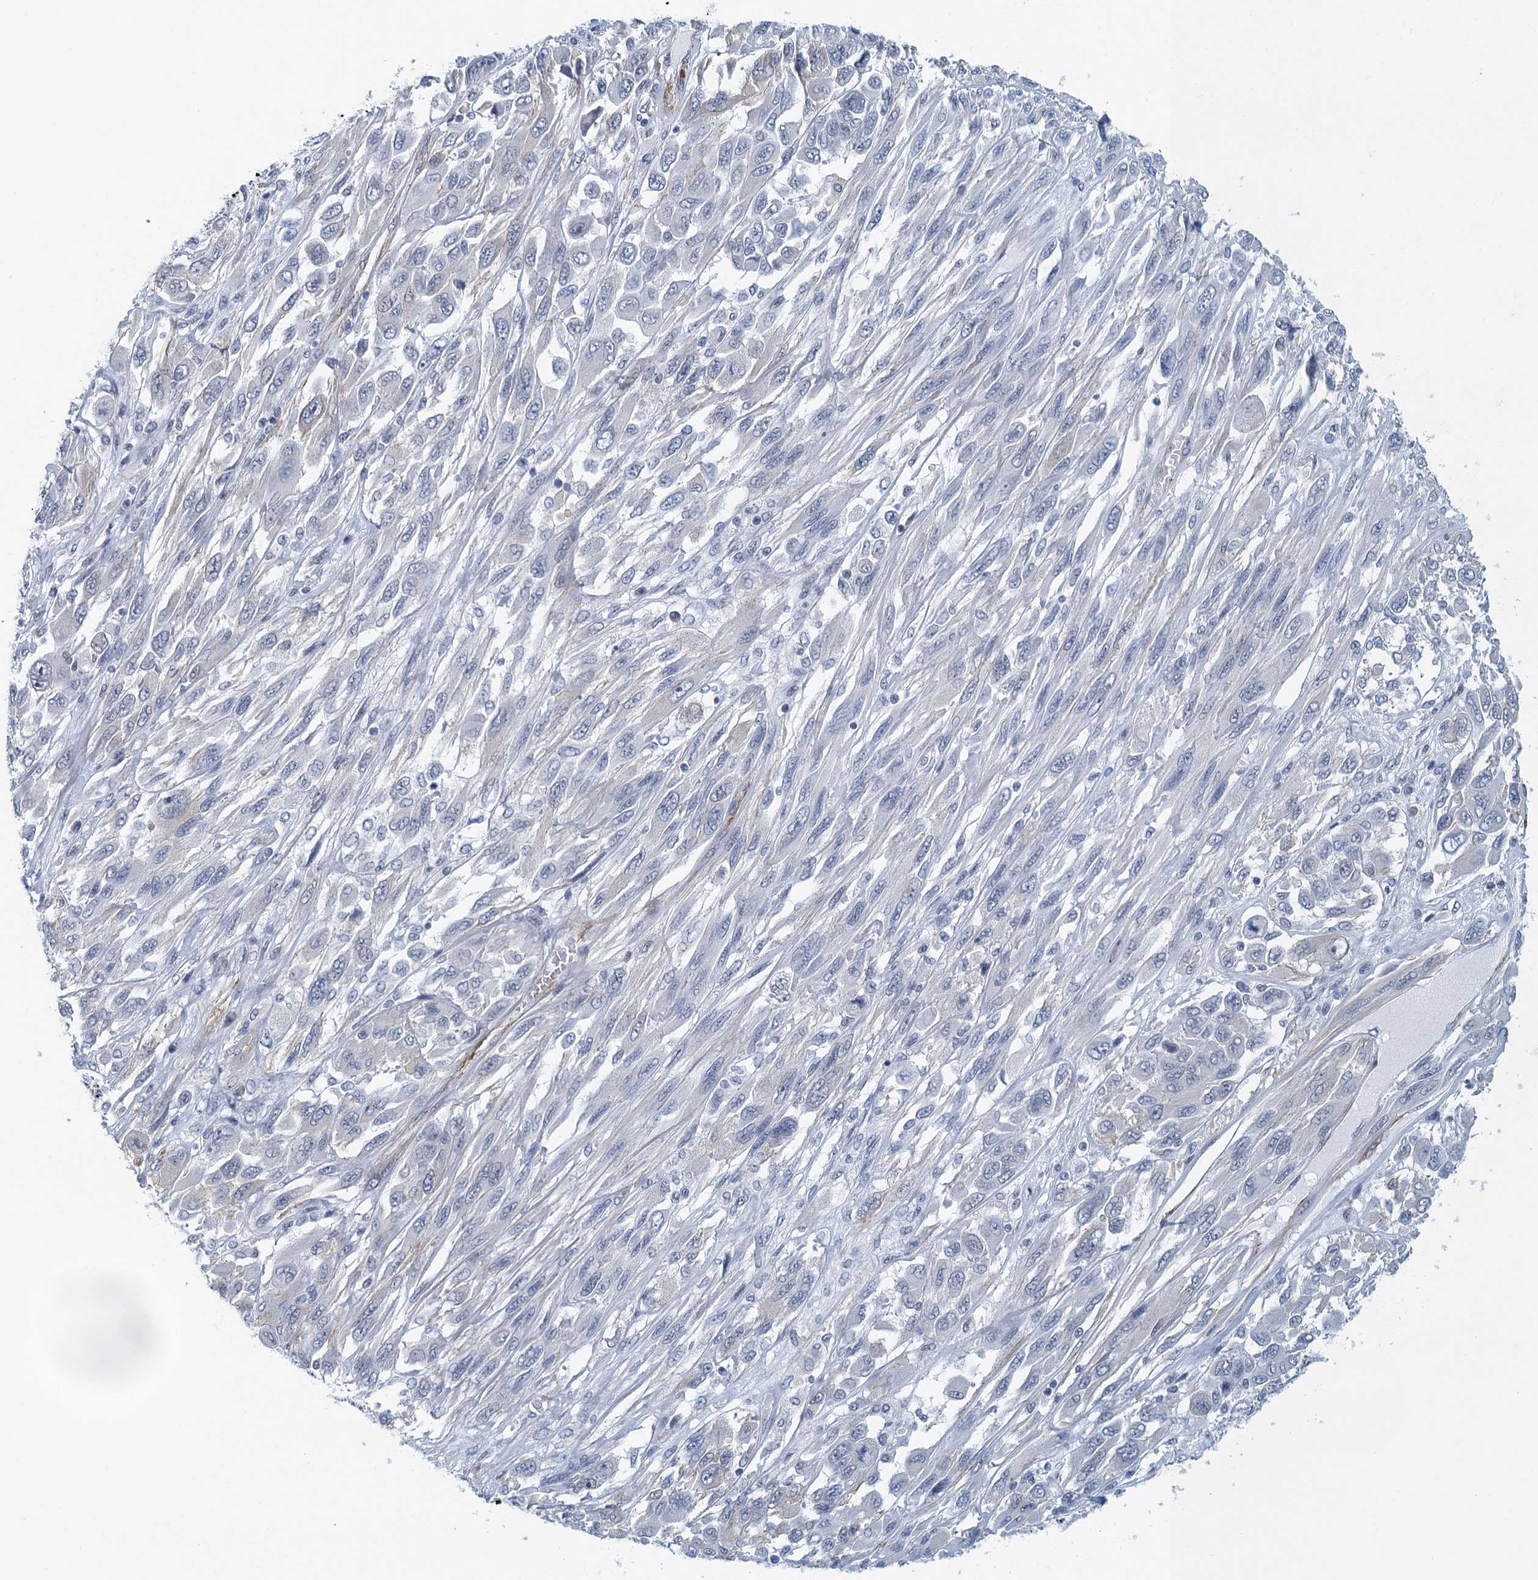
{"staining": {"intensity": "negative", "quantity": "none", "location": "none"}, "tissue": "melanoma", "cell_type": "Tumor cells", "image_type": "cancer", "snomed": [{"axis": "morphology", "description": "Malignant melanoma, NOS"}, {"axis": "topography", "description": "Skin"}], "caption": "Micrograph shows no protein expression in tumor cells of melanoma tissue.", "gene": "ALG2", "patient": {"sex": "female", "age": 91}}